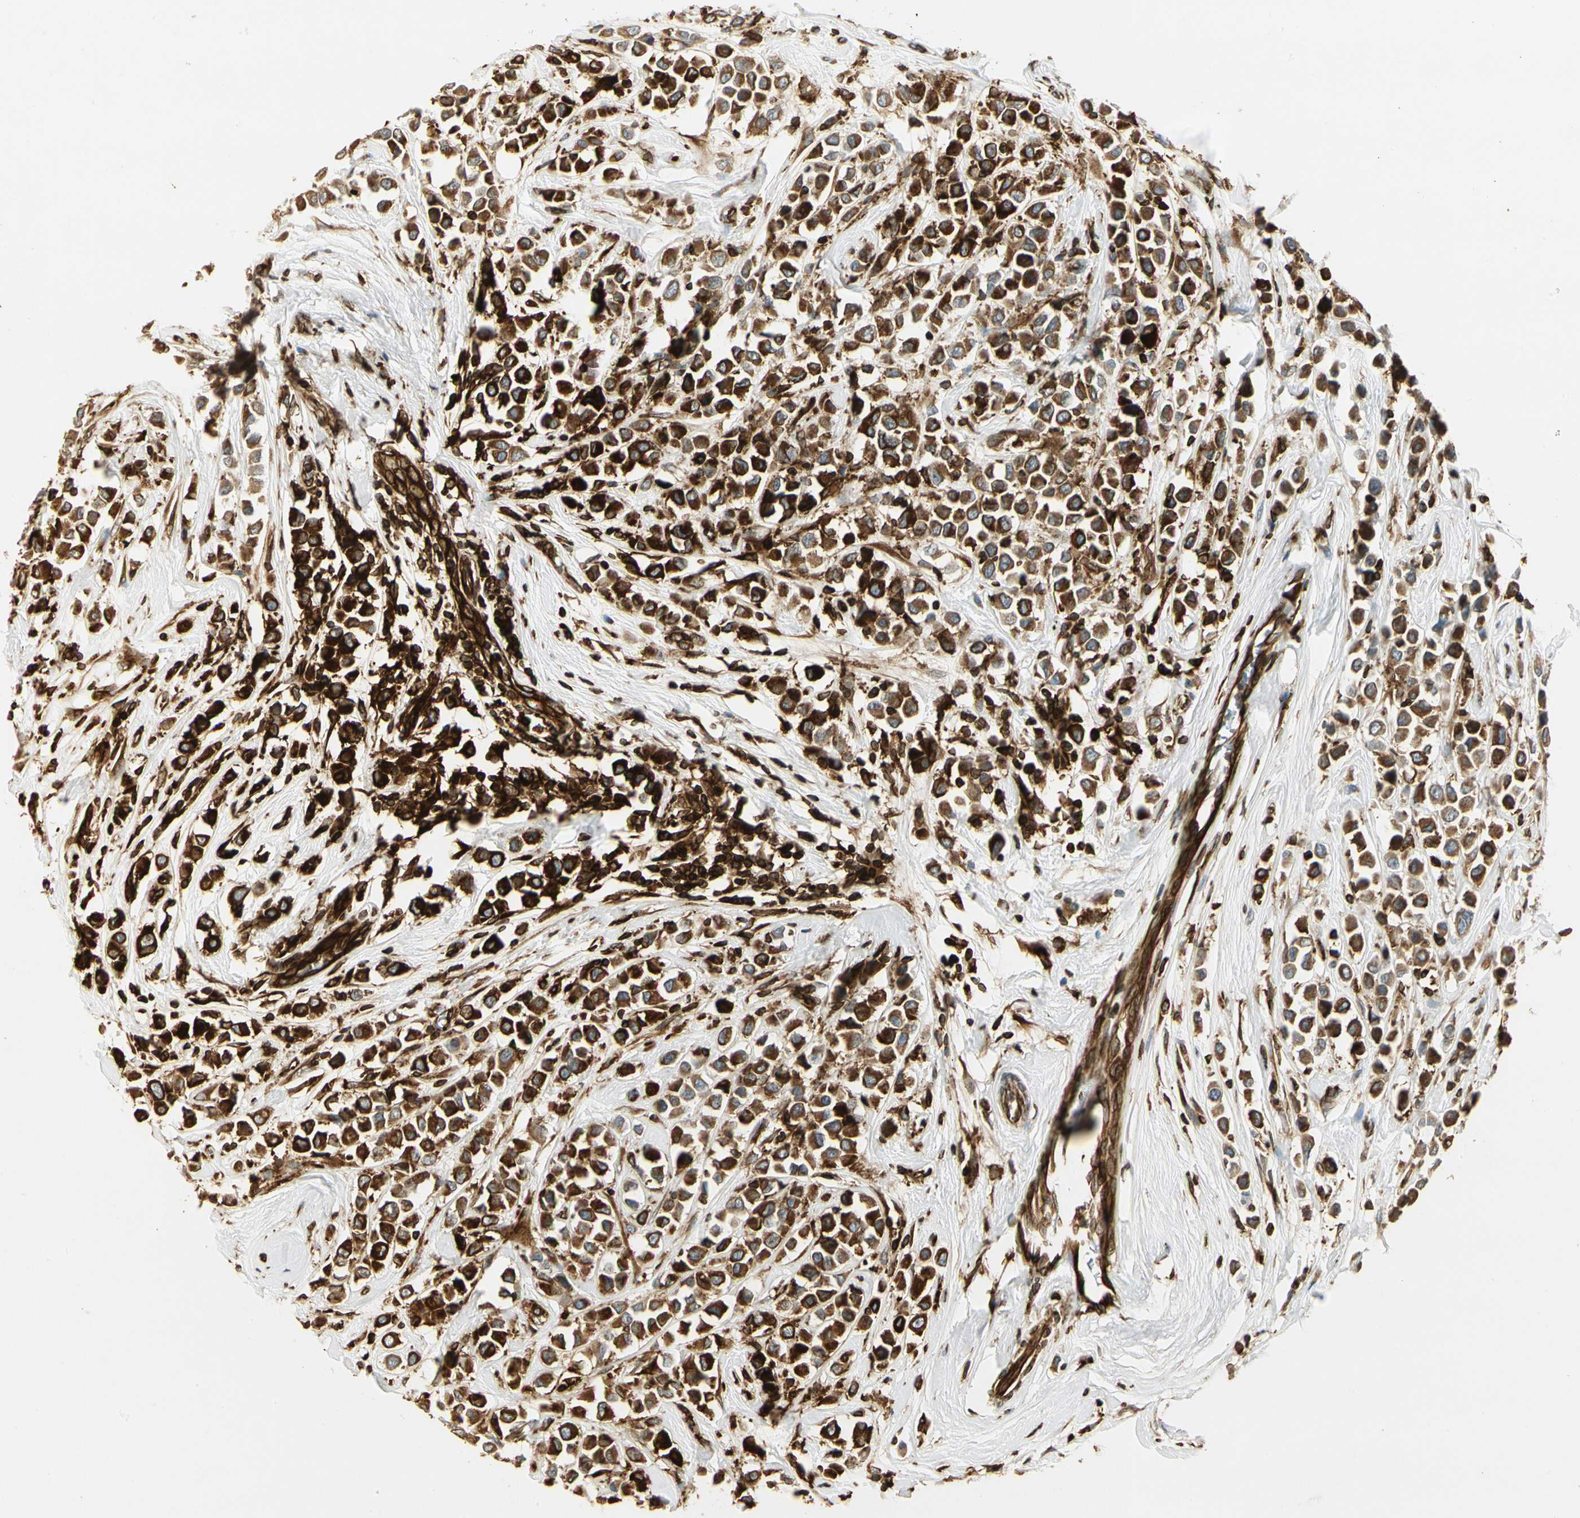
{"staining": {"intensity": "strong", "quantity": ">75%", "location": "cytoplasmic/membranous"}, "tissue": "breast cancer", "cell_type": "Tumor cells", "image_type": "cancer", "snomed": [{"axis": "morphology", "description": "Duct carcinoma"}, {"axis": "topography", "description": "Breast"}], "caption": "Tumor cells demonstrate high levels of strong cytoplasmic/membranous expression in about >75% of cells in human breast cancer (infiltrating ductal carcinoma).", "gene": "TAPBP", "patient": {"sex": "female", "age": 61}}